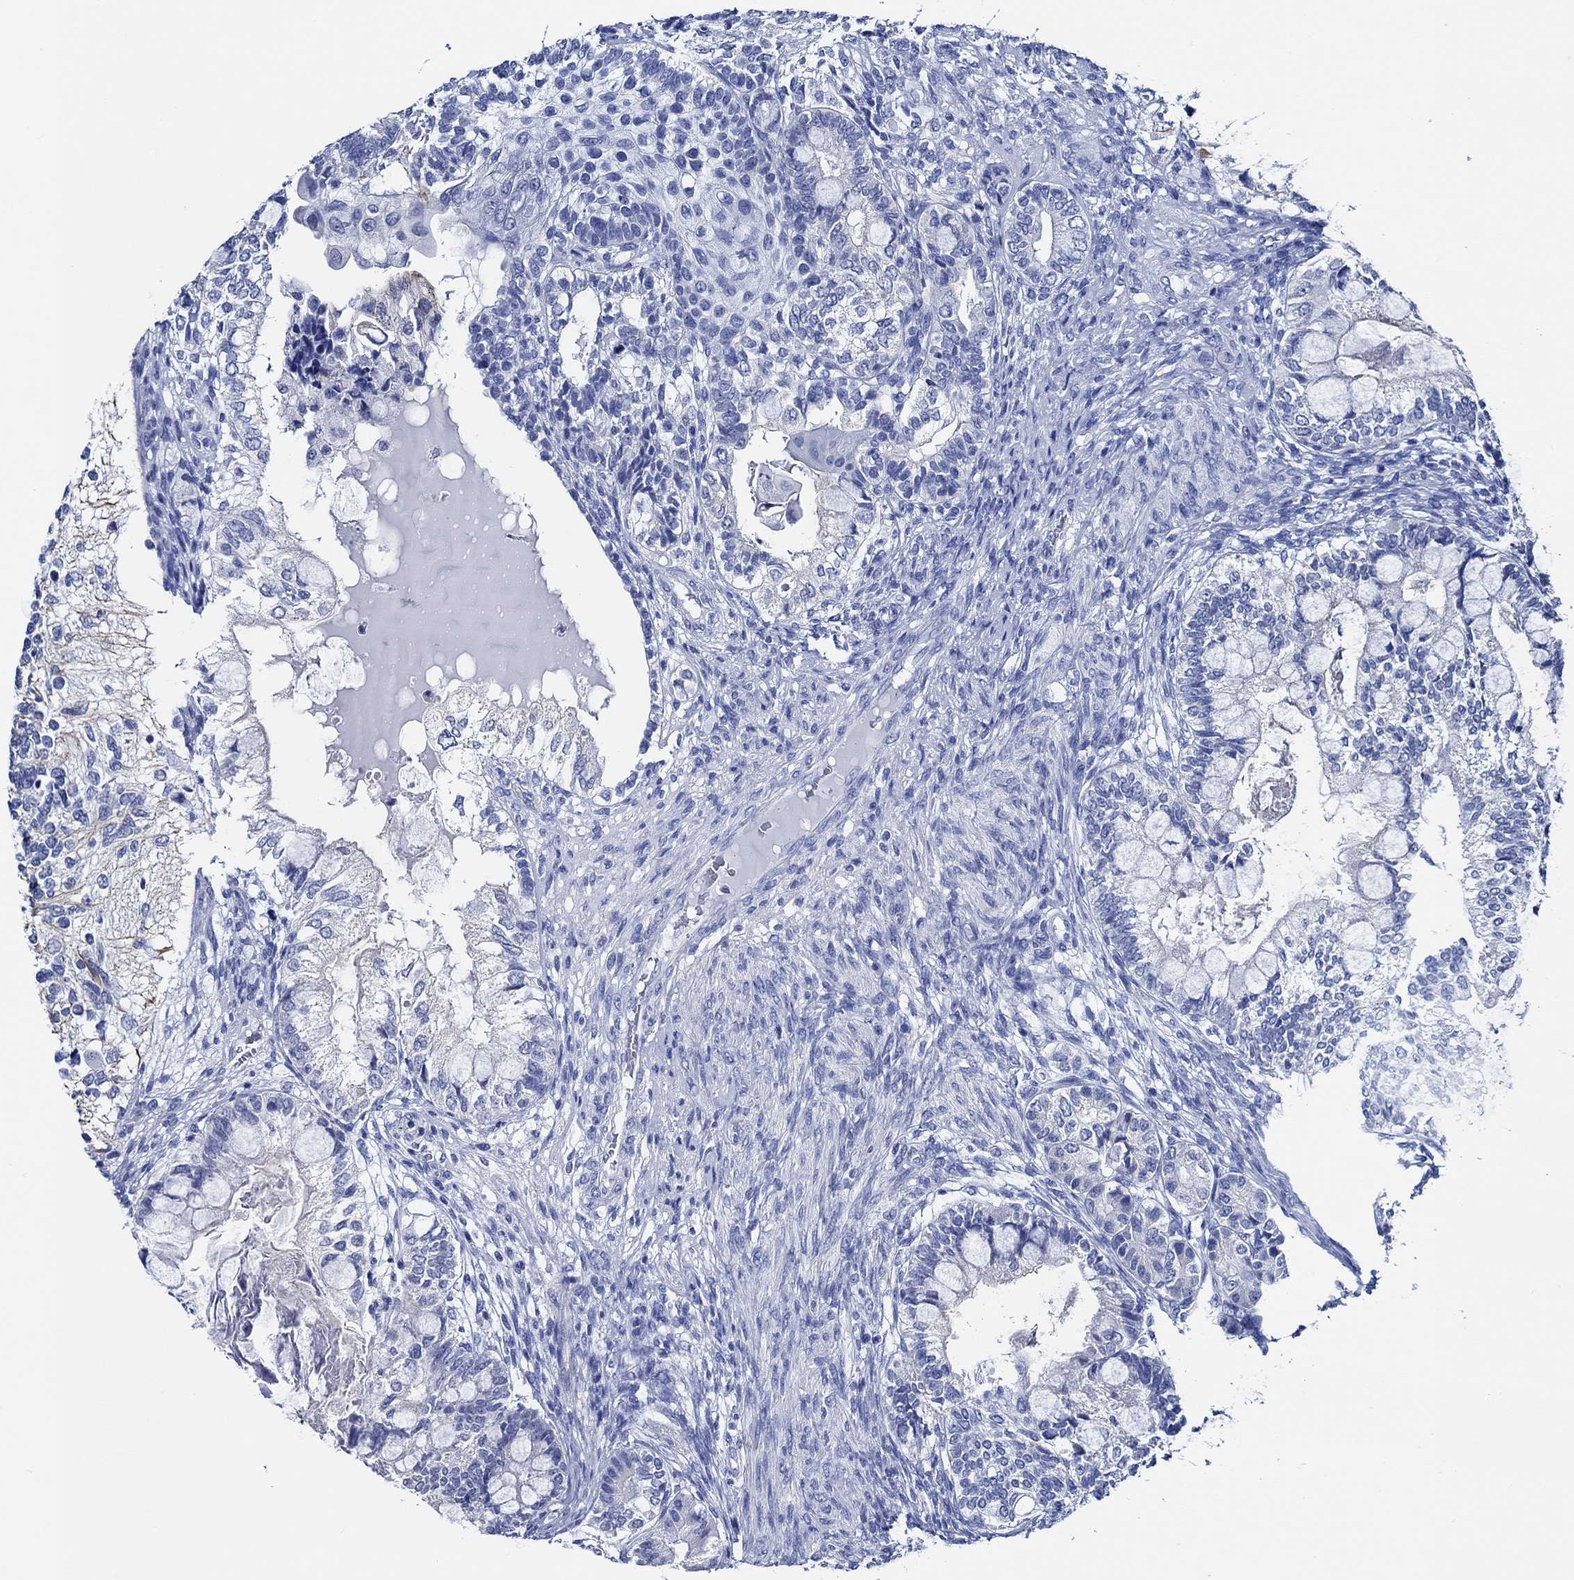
{"staining": {"intensity": "negative", "quantity": "none", "location": "none"}, "tissue": "testis cancer", "cell_type": "Tumor cells", "image_type": "cancer", "snomed": [{"axis": "morphology", "description": "Seminoma, NOS"}, {"axis": "morphology", "description": "Carcinoma, Embryonal, NOS"}, {"axis": "topography", "description": "Testis"}], "caption": "The image shows no significant expression in tumor cells of embryonal carcinoma (testis). (DAB (3,3'-diaminobenzidine) immunohistochemistry (IHC) with hematoxylin counter stain).", "gene": "WDR62", "patient": {"sex": "male", "age": 41}}